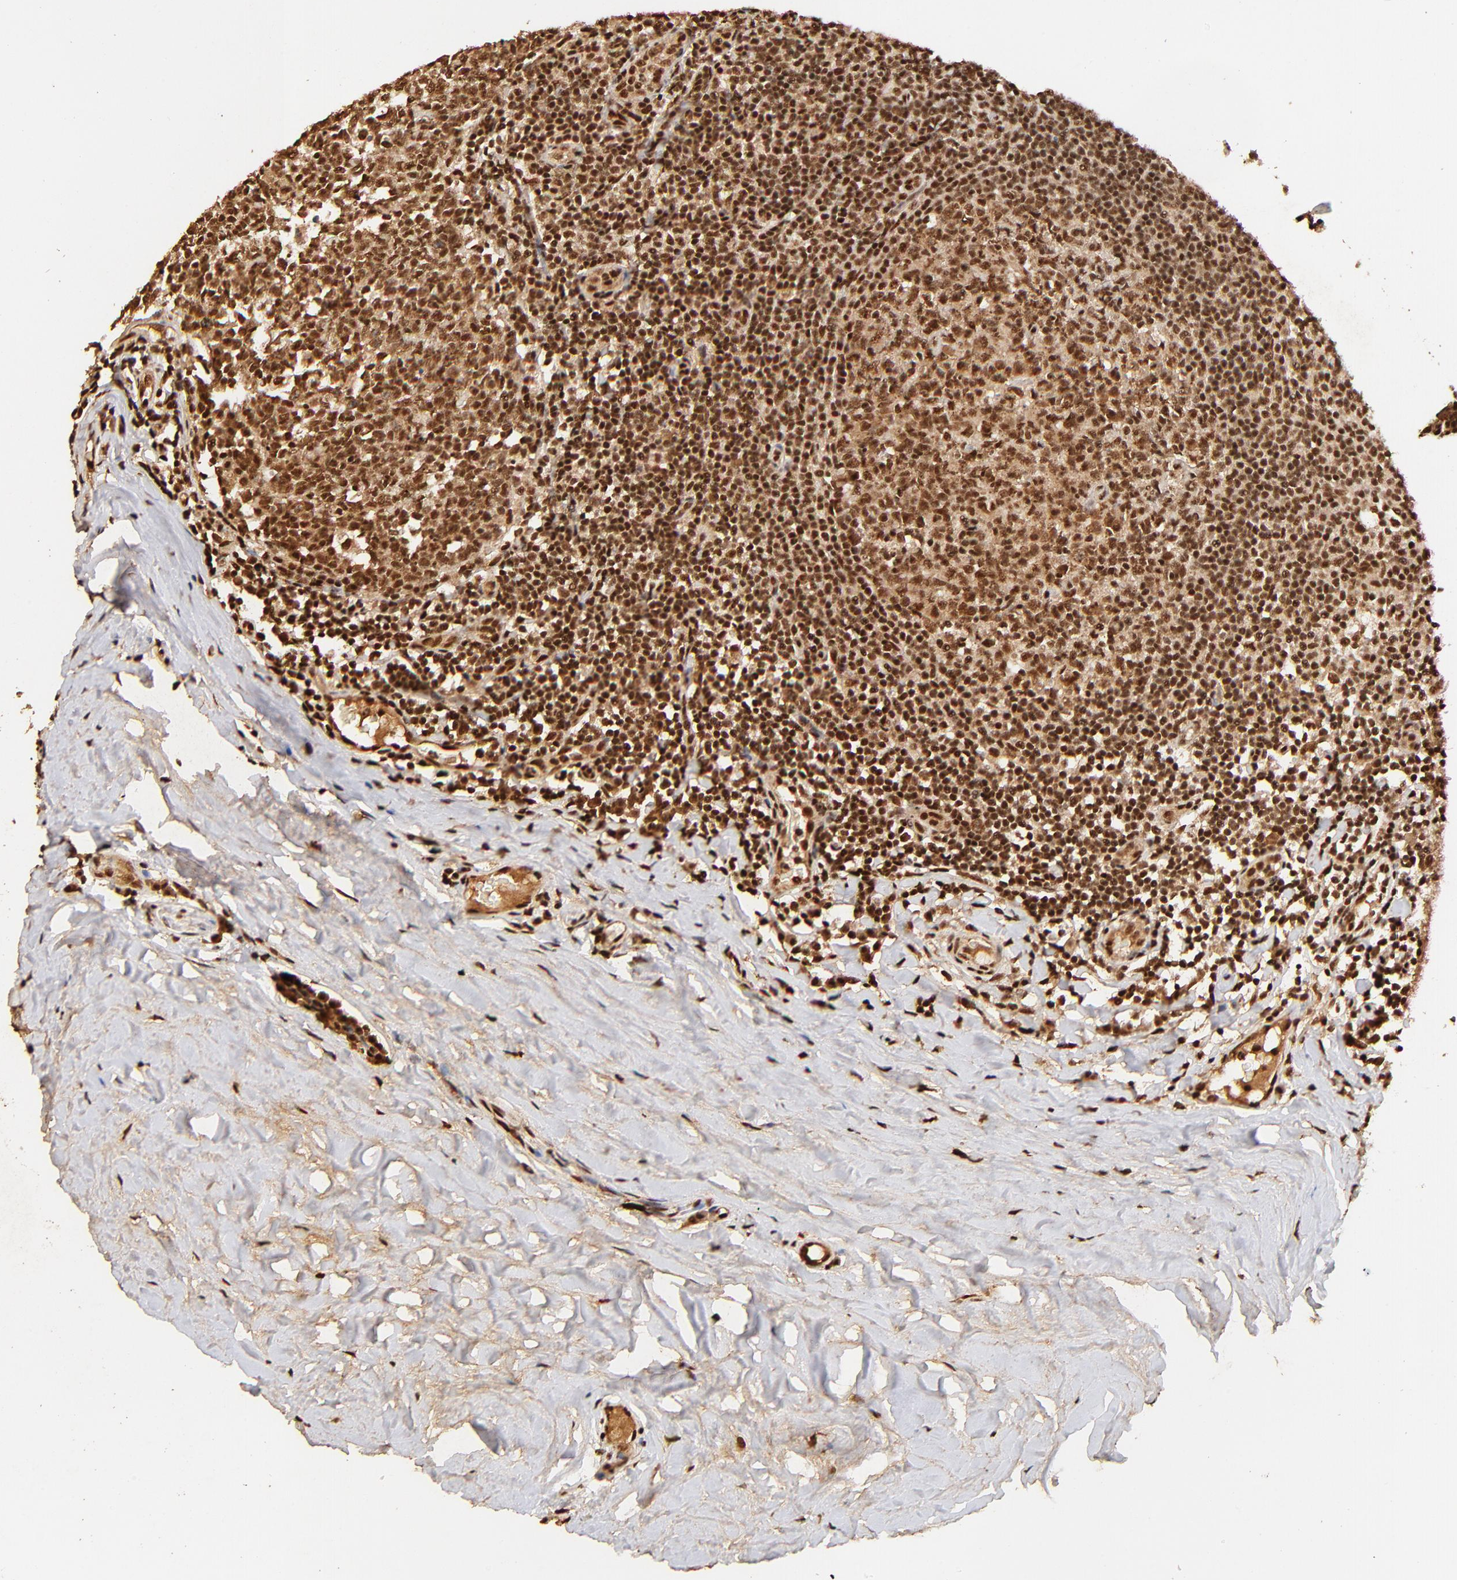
{"staining": {"intensity": "strong", "quantity": ">75%", "location": "cytoplasmic/membranous,nuclear"}, "tissue": "tonsil", "cell_type": "Germinal center cells", "image_type": "normal", "snomed": [{"axis": "morphology", "description": "Normal tissue, NOS"}, {"axis": "topography", "description": "Tonsil"}], "caption": "An IHC image of normal tissue is shown. Protein staining in brown highlights strong cytoplasmic/membranous,nuclear positivity in tonsil within germinal center cells. (DAB = brown stain, brightfield microscopy at high magnification).", "gene": "MED12", "patient": {"sex": "male", "age": 31}}